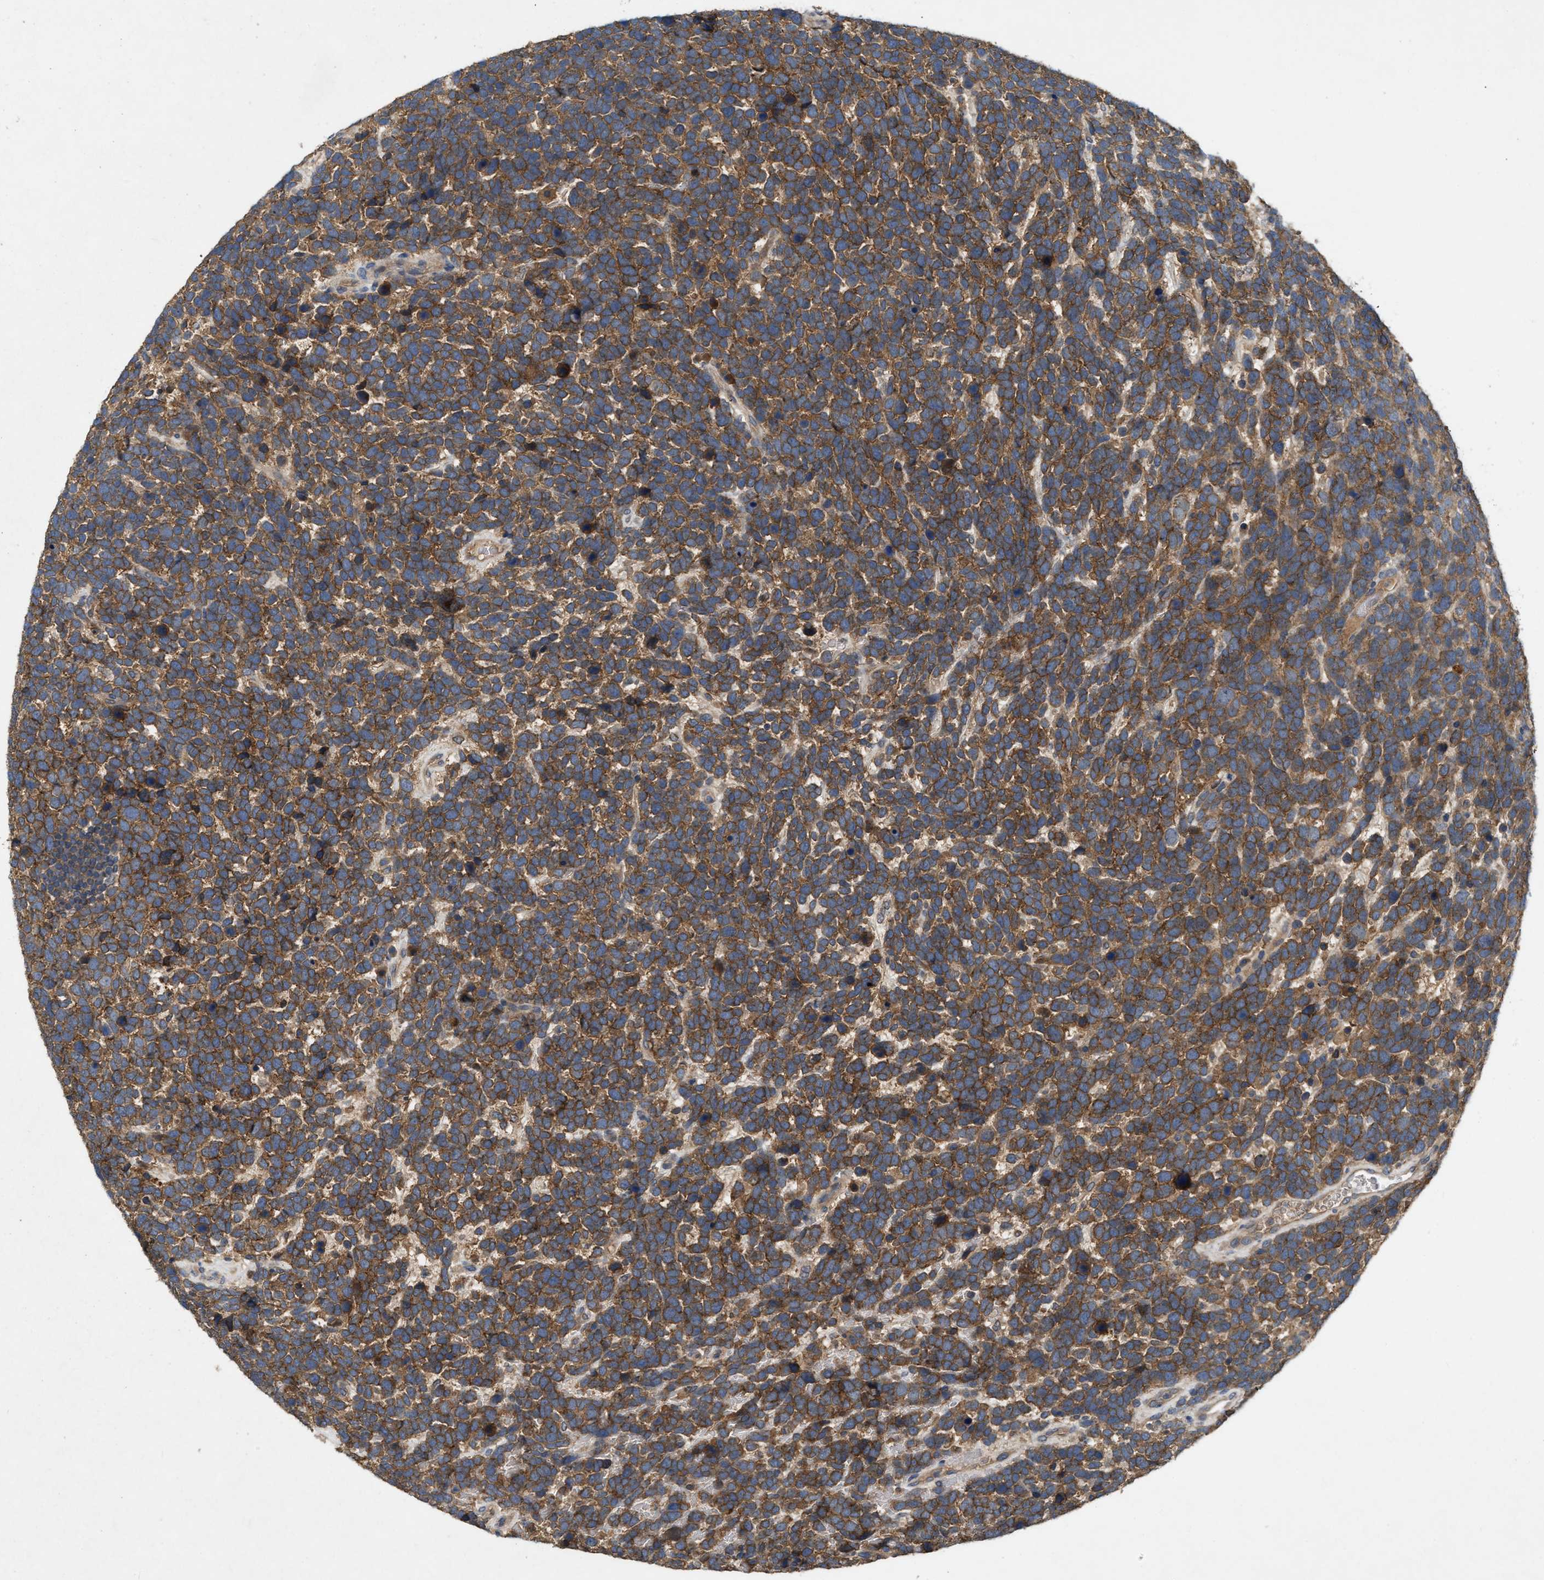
{"staining": {"intensity": "strong", "quantity": ">75%", "location": "cytoplasmic/membranous"}, "tissue": "urothelial cancer", "cell_type": "Tumor cells", "image_type": "cancer", "snomed": [{"axis": "morphology", "description": "Urothelial carcinoma, High grade"}, {"axis": "topography", "description": "Urinary bladder"}], "caption": "Protein staining demonstrates strong cytoplasmic/membranous positivity in about >75% of tumor cells in urothelial cancer.", "gene": "LPAR2", "patient": {"sex": "female", "age": 82}}